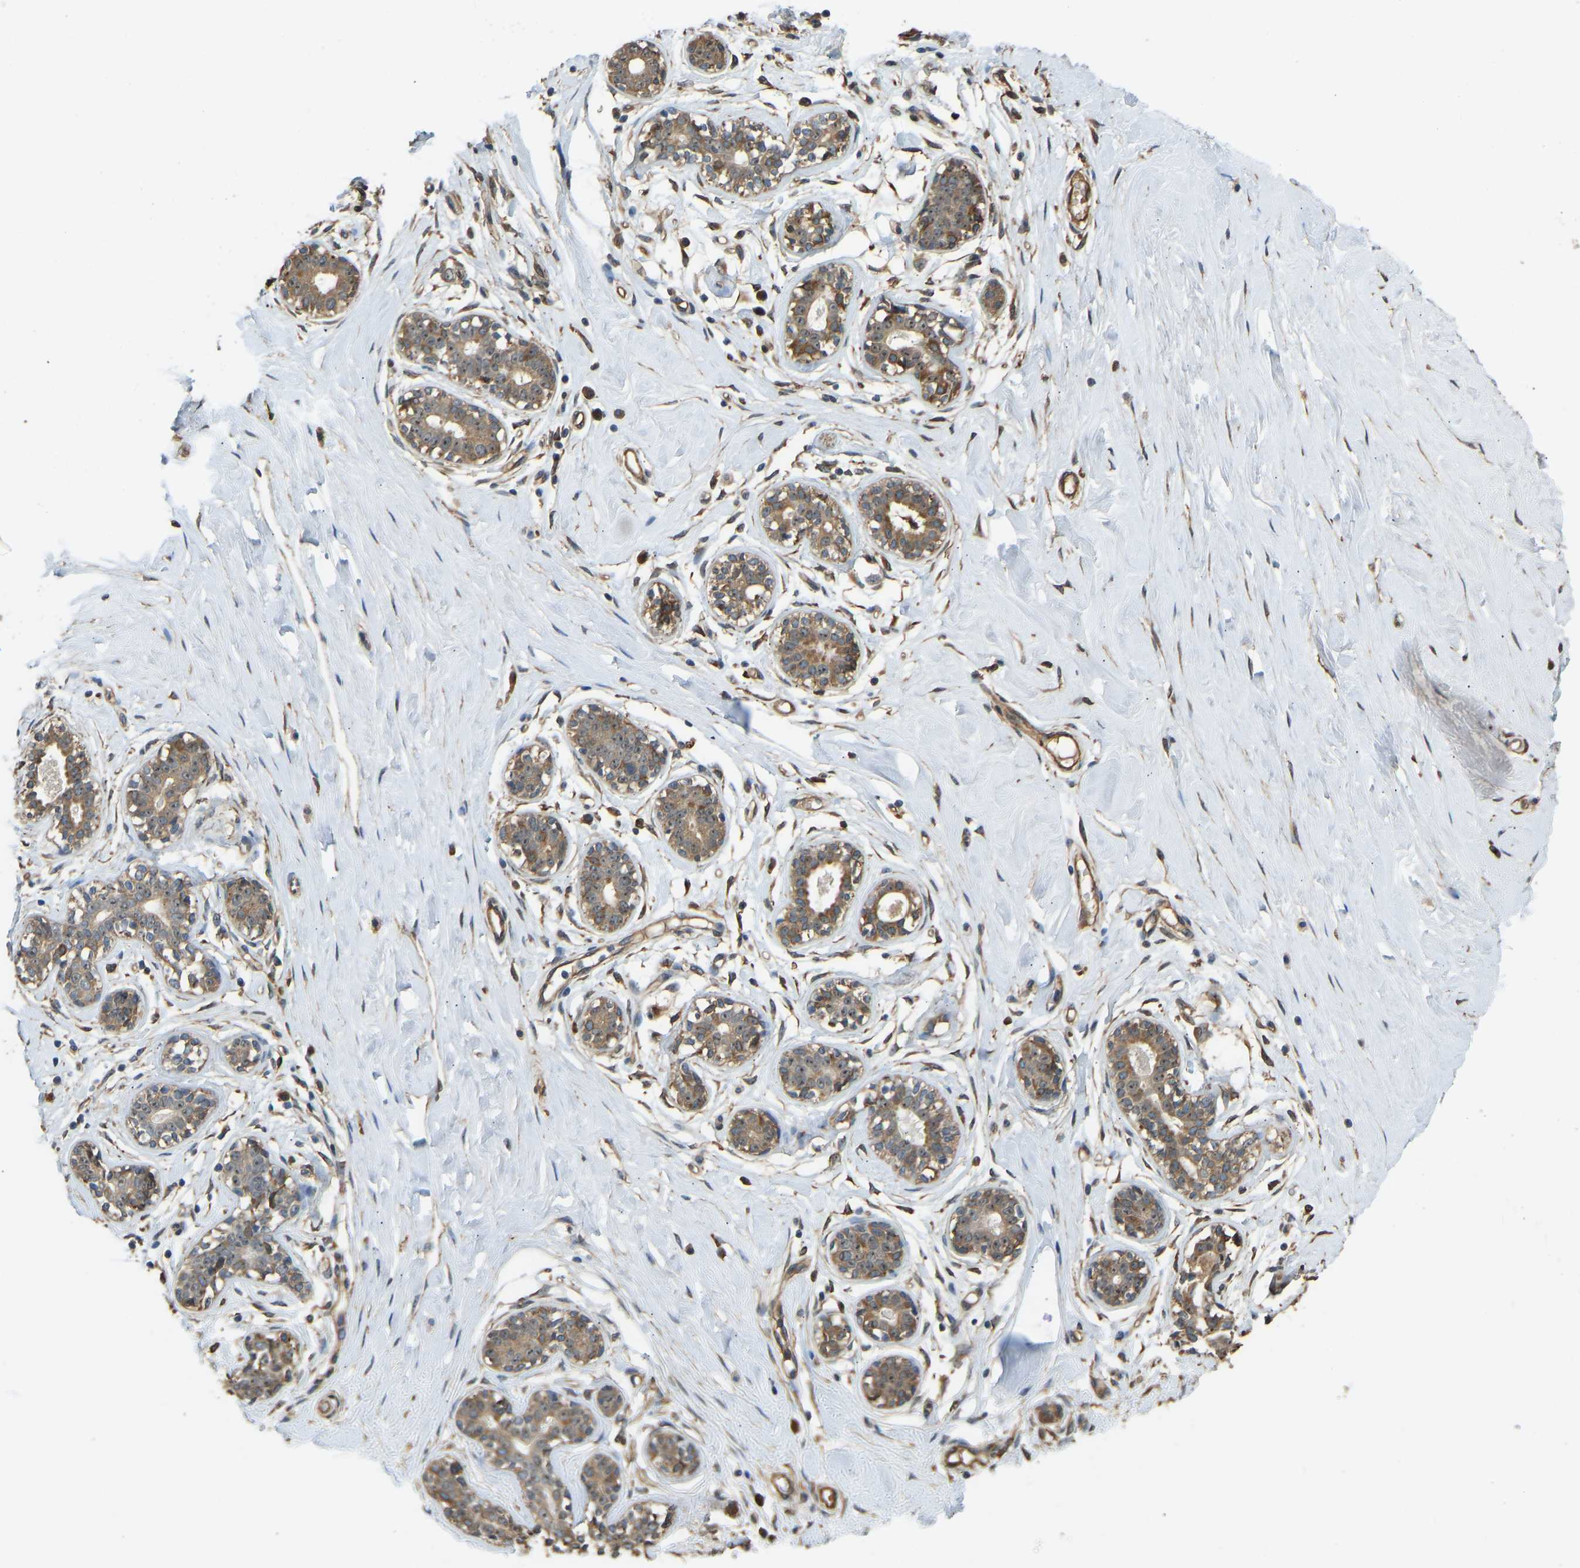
{"staining": {"intensity": "moderate", "quantity": "25%-75%", "location": "cytoplasmic/membranous"}, "tissue": "breast", "cell_type": "Adipocytes", "image_type": "normal", "snomed": [{"axis": "morphology", "description": "Normal tissue, NOS"}, {"axis": "topography", "description": "Breast"}], "caption": "IHC micrograph of unremarkable breast: breast stained using immunohistochemistry displays medium levels of moderate protein expression localized specifically in the cytoplasmic/membranous of adipocytes, appearing as a cytoplasmic/membranous brown color.", "gene": "OS9", "patient": {"sex": "female", "age": 23}}